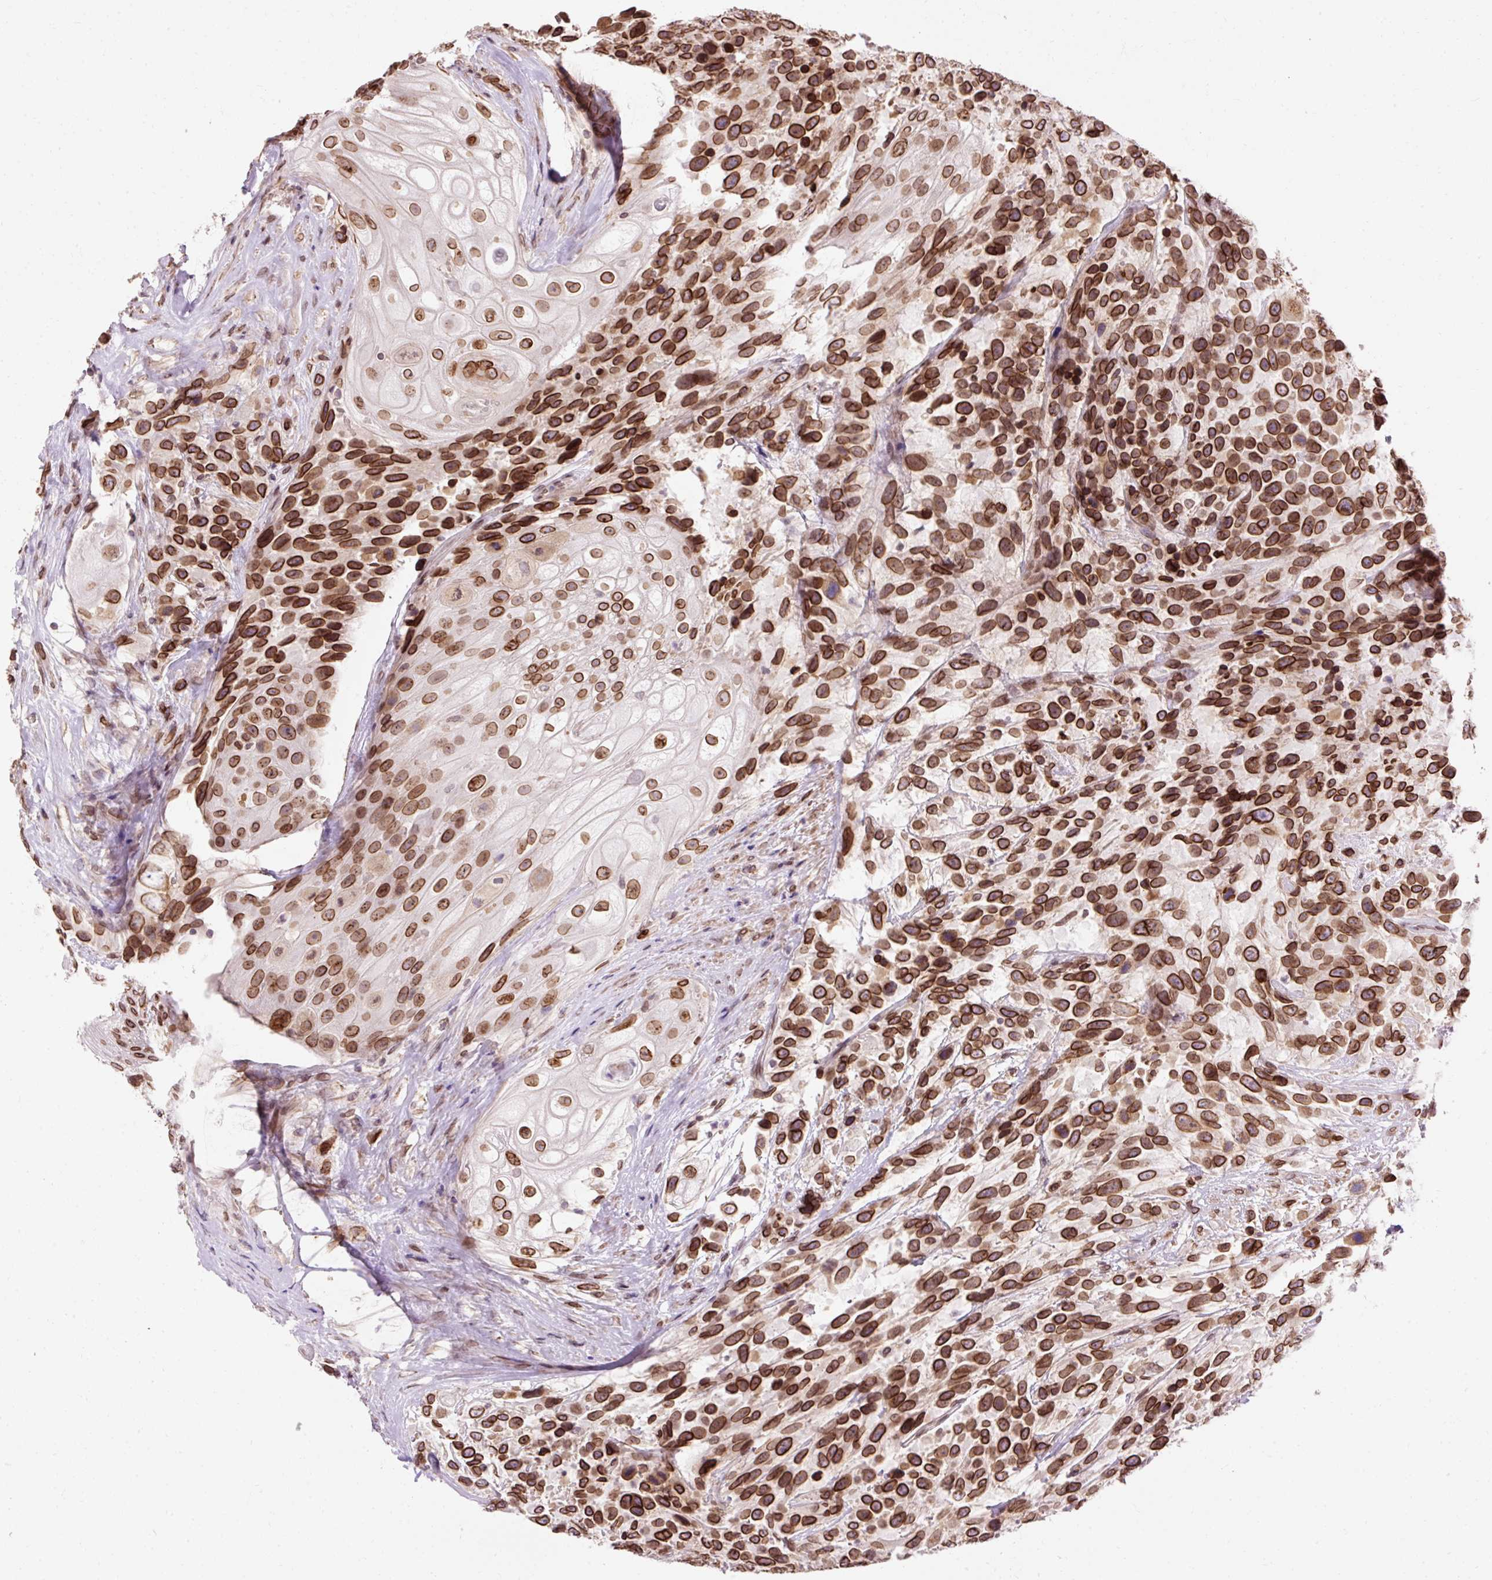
{"staining": {"intensity": "strong", "quantity": ">75%", "location": "cytoplasmic/membranous,nuclear"}, "tissue": "urothelial cancer", "cell_type": "Tumor cells", "image_type": "cancer", "snomed": [{"axis": "morphology", "description": "Urothelial carcinoma, High grade"}, {"axis": "topography", "description": "Urinary bladder"}], "caption": "The immunohistochemical stain labels strong cytoplasmic/membranous and nuclear expression in tumor cells of high-grade urothelial carcinoma tissue. The staining is performed using DAB brown chromogen to label protein expression. The nuclei are counter-stained blue using hematoxylin.", "gene": "ZNF610", "patient": {"sex": "female", "age": 70}}